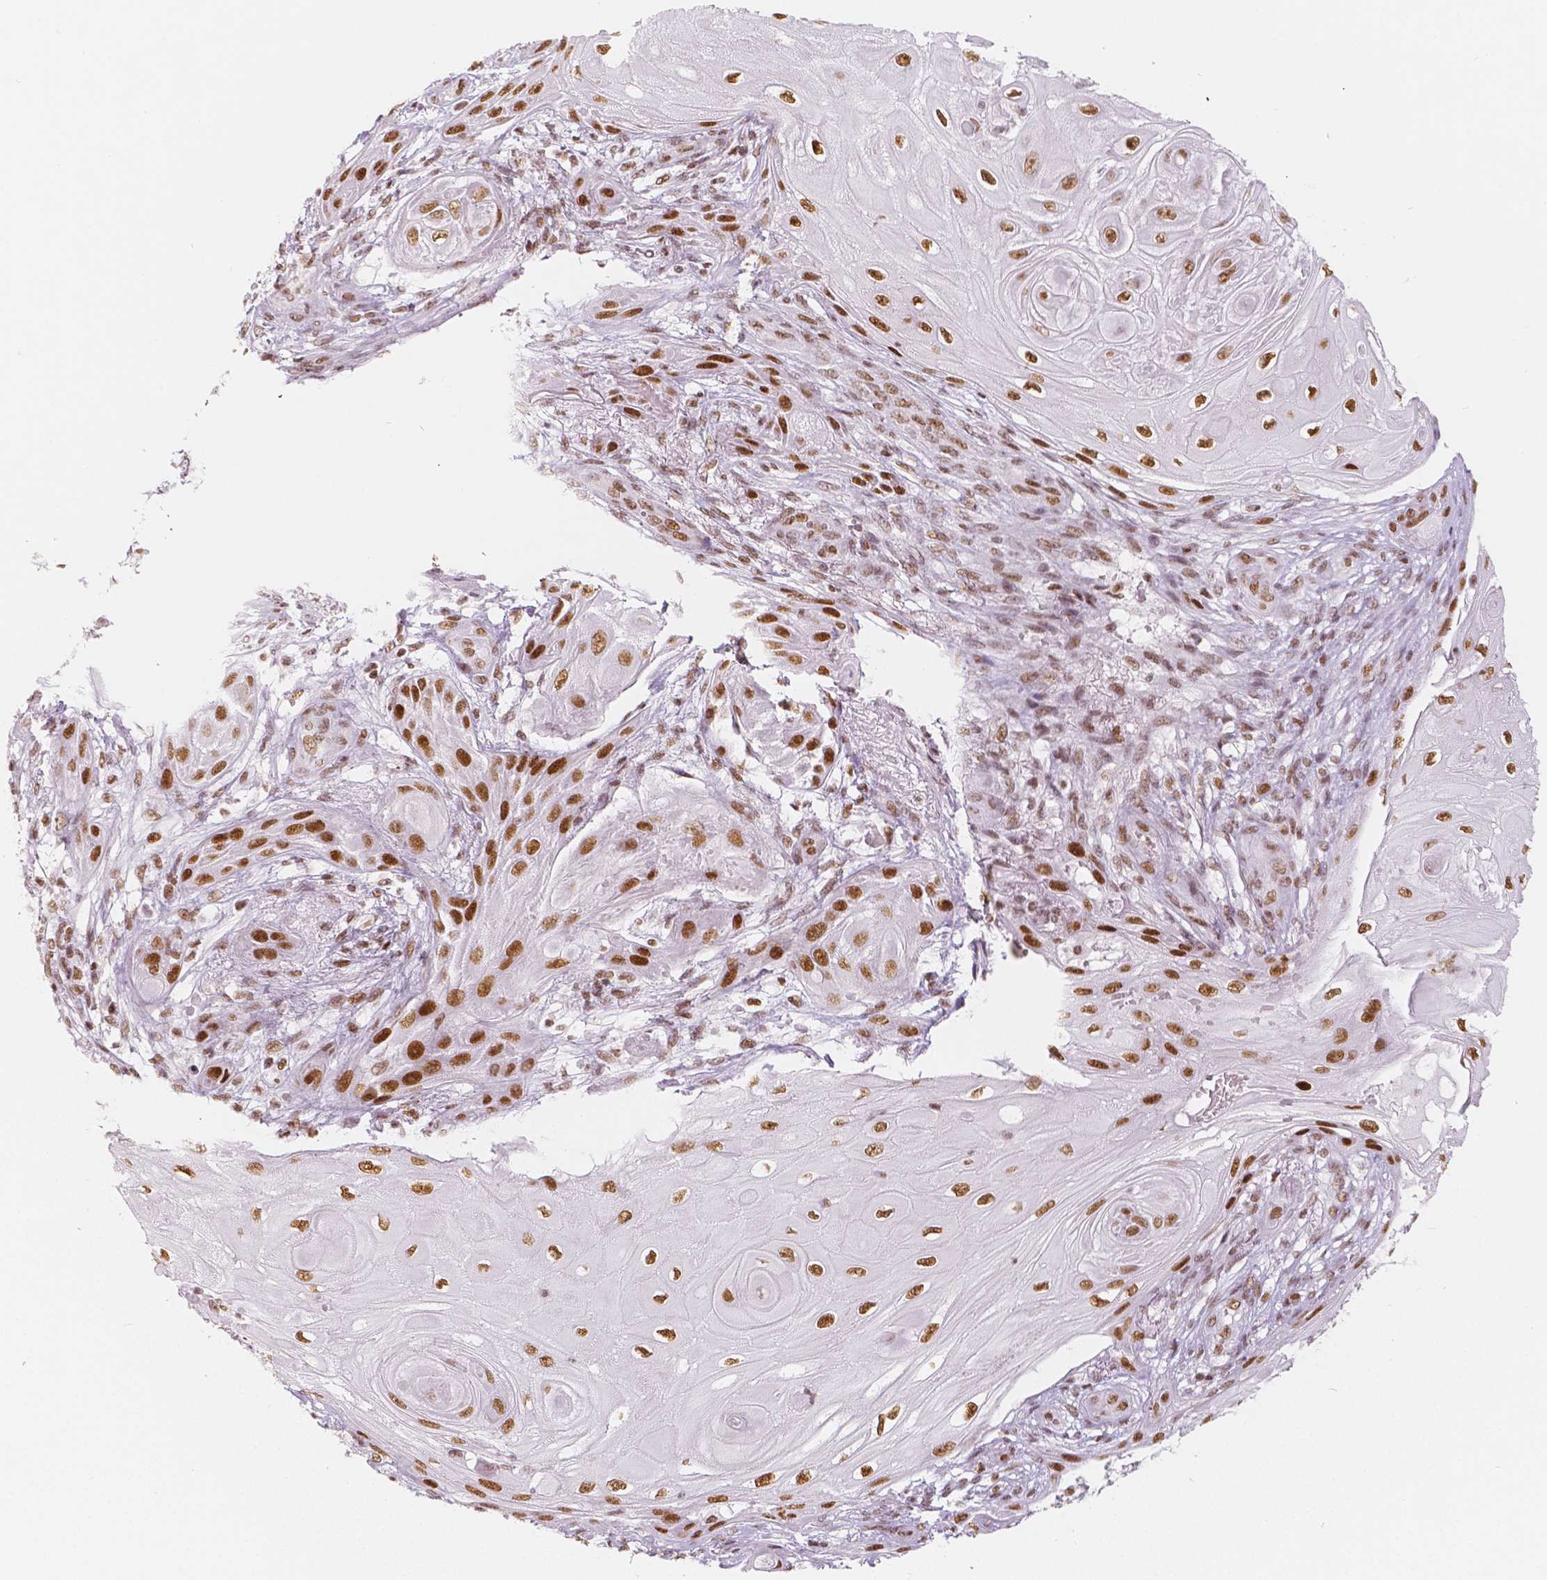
{"staining": {"intensity": "moderate", "quantity": ">75%", "location": "nuclear"}, "tissue": "skin cancer", "cell_type": "Tumor cells", "image_type": "cancer", "snomed": [{"axis": "morphology", "description": "Squamous cell carcinoma, NOS"}, {"axis": "topography", "description": "Skin"}], "caption": "Human skin cancer (squamous cell carcinoma) stained with a brown dye demonstrates moderate nuclear positive positivity in about >75% of tumor cells.", "gene": "HDAC1", "patient": {"sex": "male", "age": 62}}